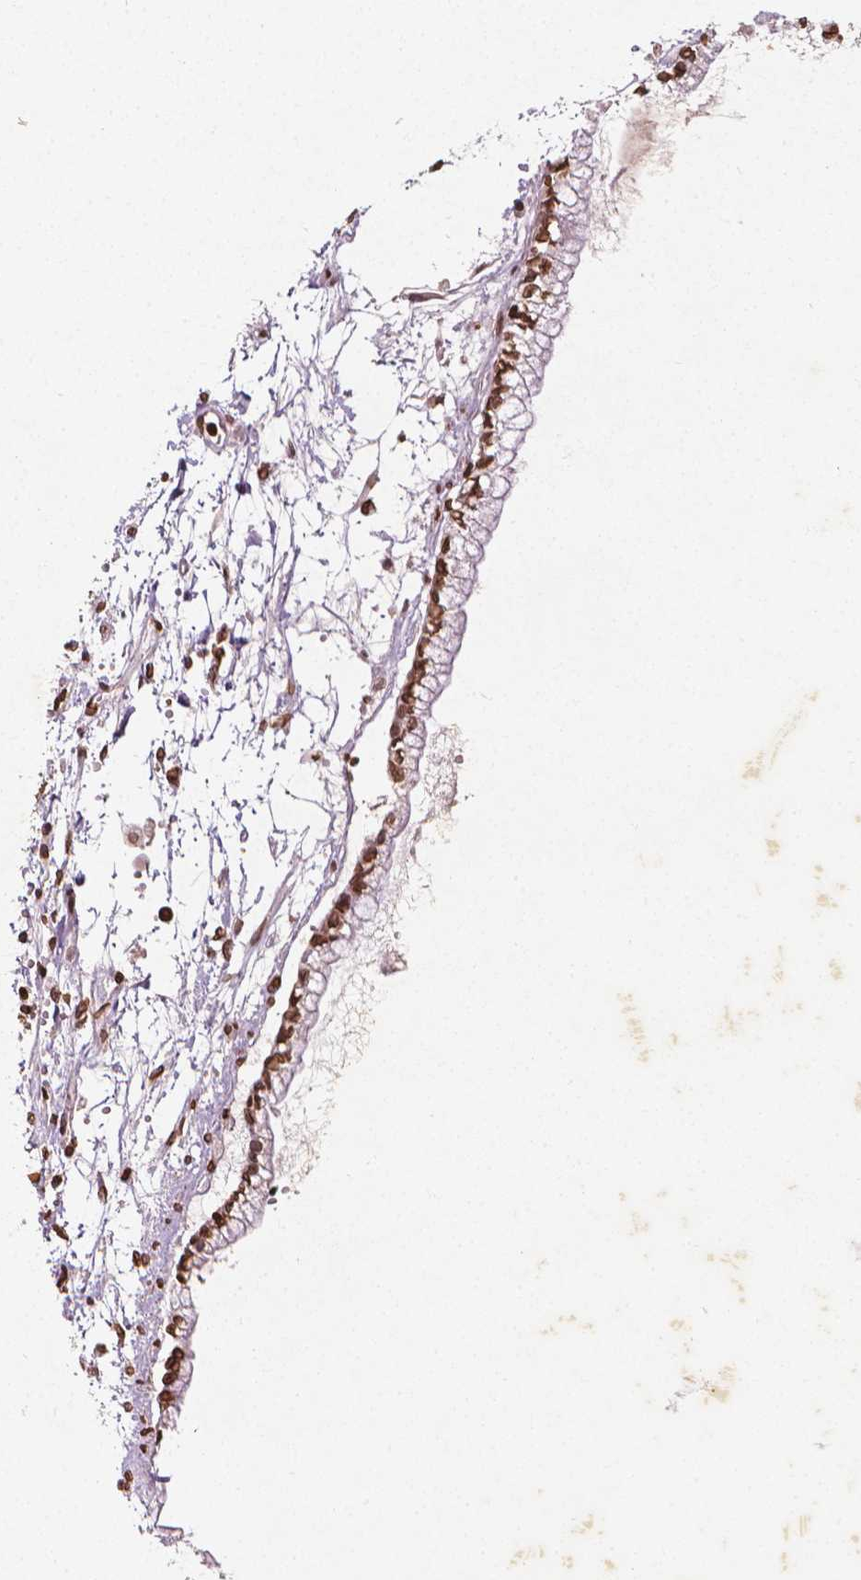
{"staining": {"intensity": "strong", "quantity": ">75%", "location": "cytoplasmic/membranous,nuclear"}, "tissue": "ovarian cancer", "cell_type": "Tumor cells", "image_type": "cancer", "snomed": [{"axis": "morphology", "description": "Cystadenocarcinoma, mucinous, NOS"}, {"axis": "topography", "description": "Ovary"}], "caption": "Immunohistochemistry (IHC) image of neoplastic tissue: human mucinous cystadenocarcinoma (ovarian) stained using immunohistochemistry (IHC) exhibits high levels of strong protein expression localized specifically in the cytoplasmic/membranous and nuclear of tumor cells, appearing as a cytoplasmic/membranous and nuclear brown color.", "gene": "LMNB1", "patient": {"sex": "female", "age": 67}}